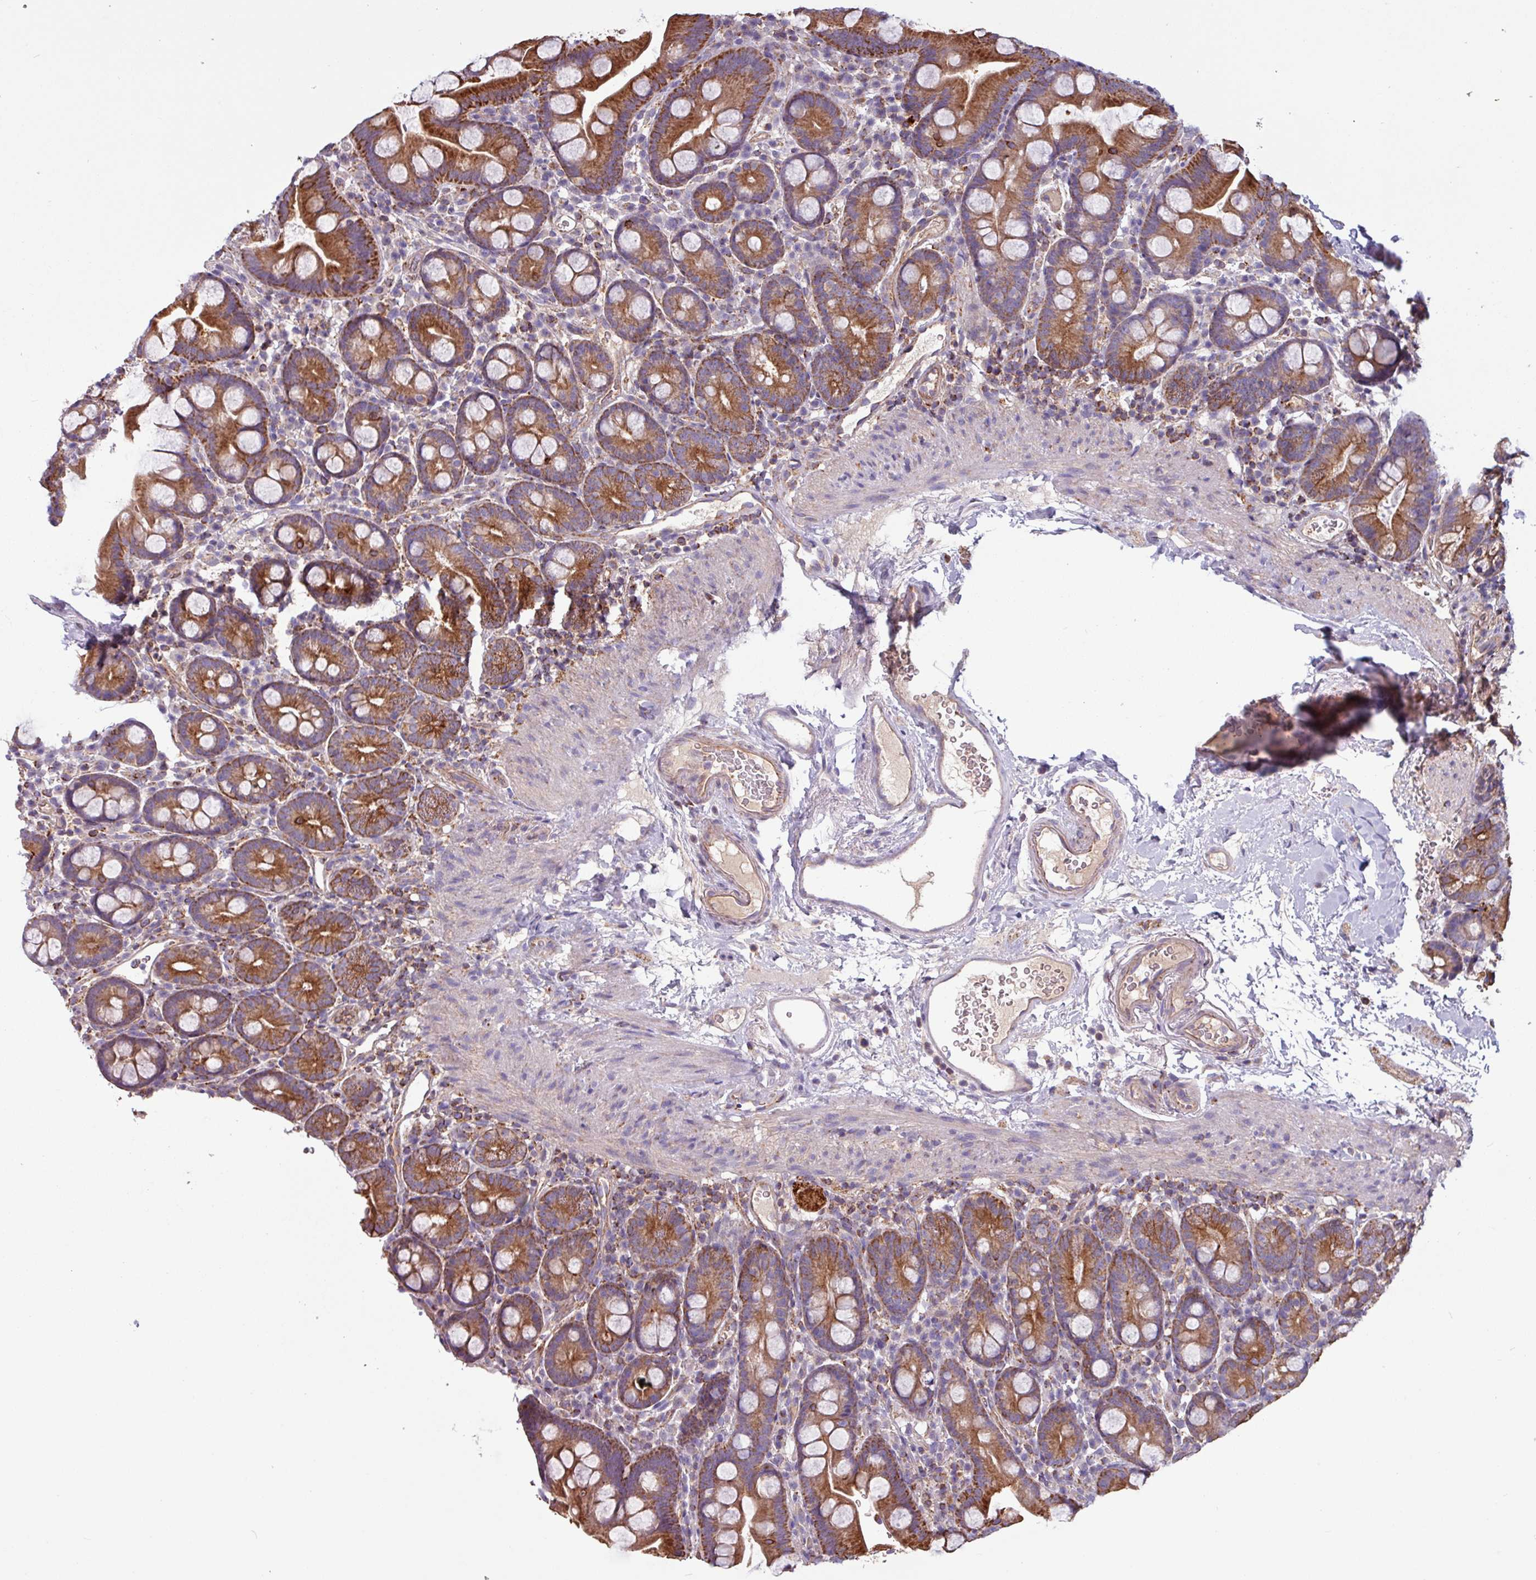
{"staining": {"intensity": "strong", "quantity": ">75%", "location": "cytoplasmic/membranous"}, "tissue": "small intestine", "cell_type": "Glandular cells", "image_type": "normal", "snomed": [{"axis": "morphology", "description": "Normal tissue, NOS"}, {"axis": "topography", "description": "Small intestine"}], "caption": "This photomicrograph reveals immunohistochemistry staining of normal small intestine, with high strong cytoplasmic/membranous expression in approximately >75% of glandular cells.", "gene": "CAMK1", "patient": {"sex": "female", "age": 68}}